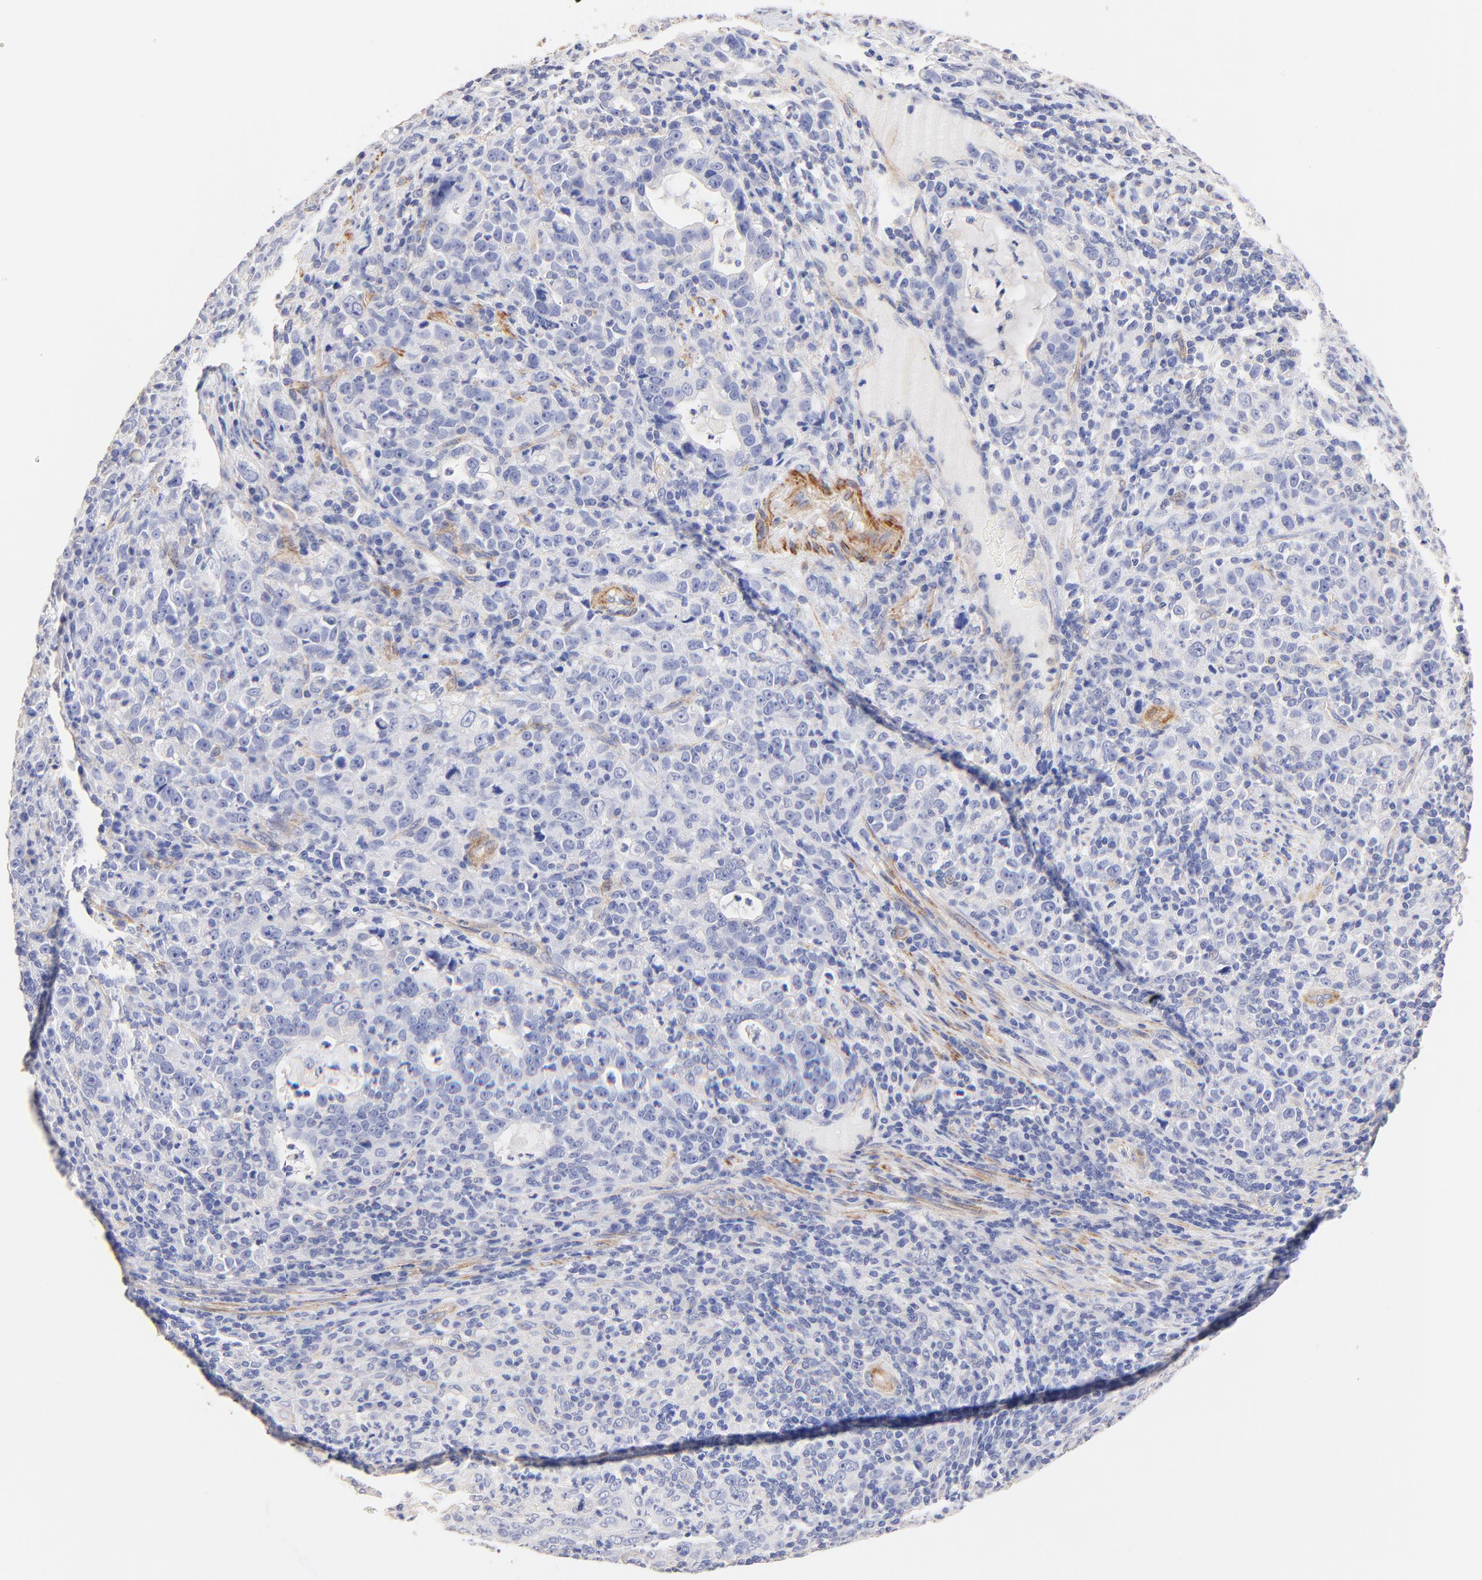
{"staining": {"intensity": "negative", "quantity": "none", "location": "none"}, "tissue": "stomach cancer", "cell_type": "Tumor cells", "image_type": "cancer", "snomed": [{"axis": "morphology", "description": "Adenocarcinoma, NOS"}, {"axis": "topography", "description": "Stomach, upper"}], "caption": "Immunohistochemistry (IHC) of stomach adenocarcinoma exhibits no positivity in tumor cells.", "gene": "ACTRT1", "patient": {"sex": "female", "age": 50}}